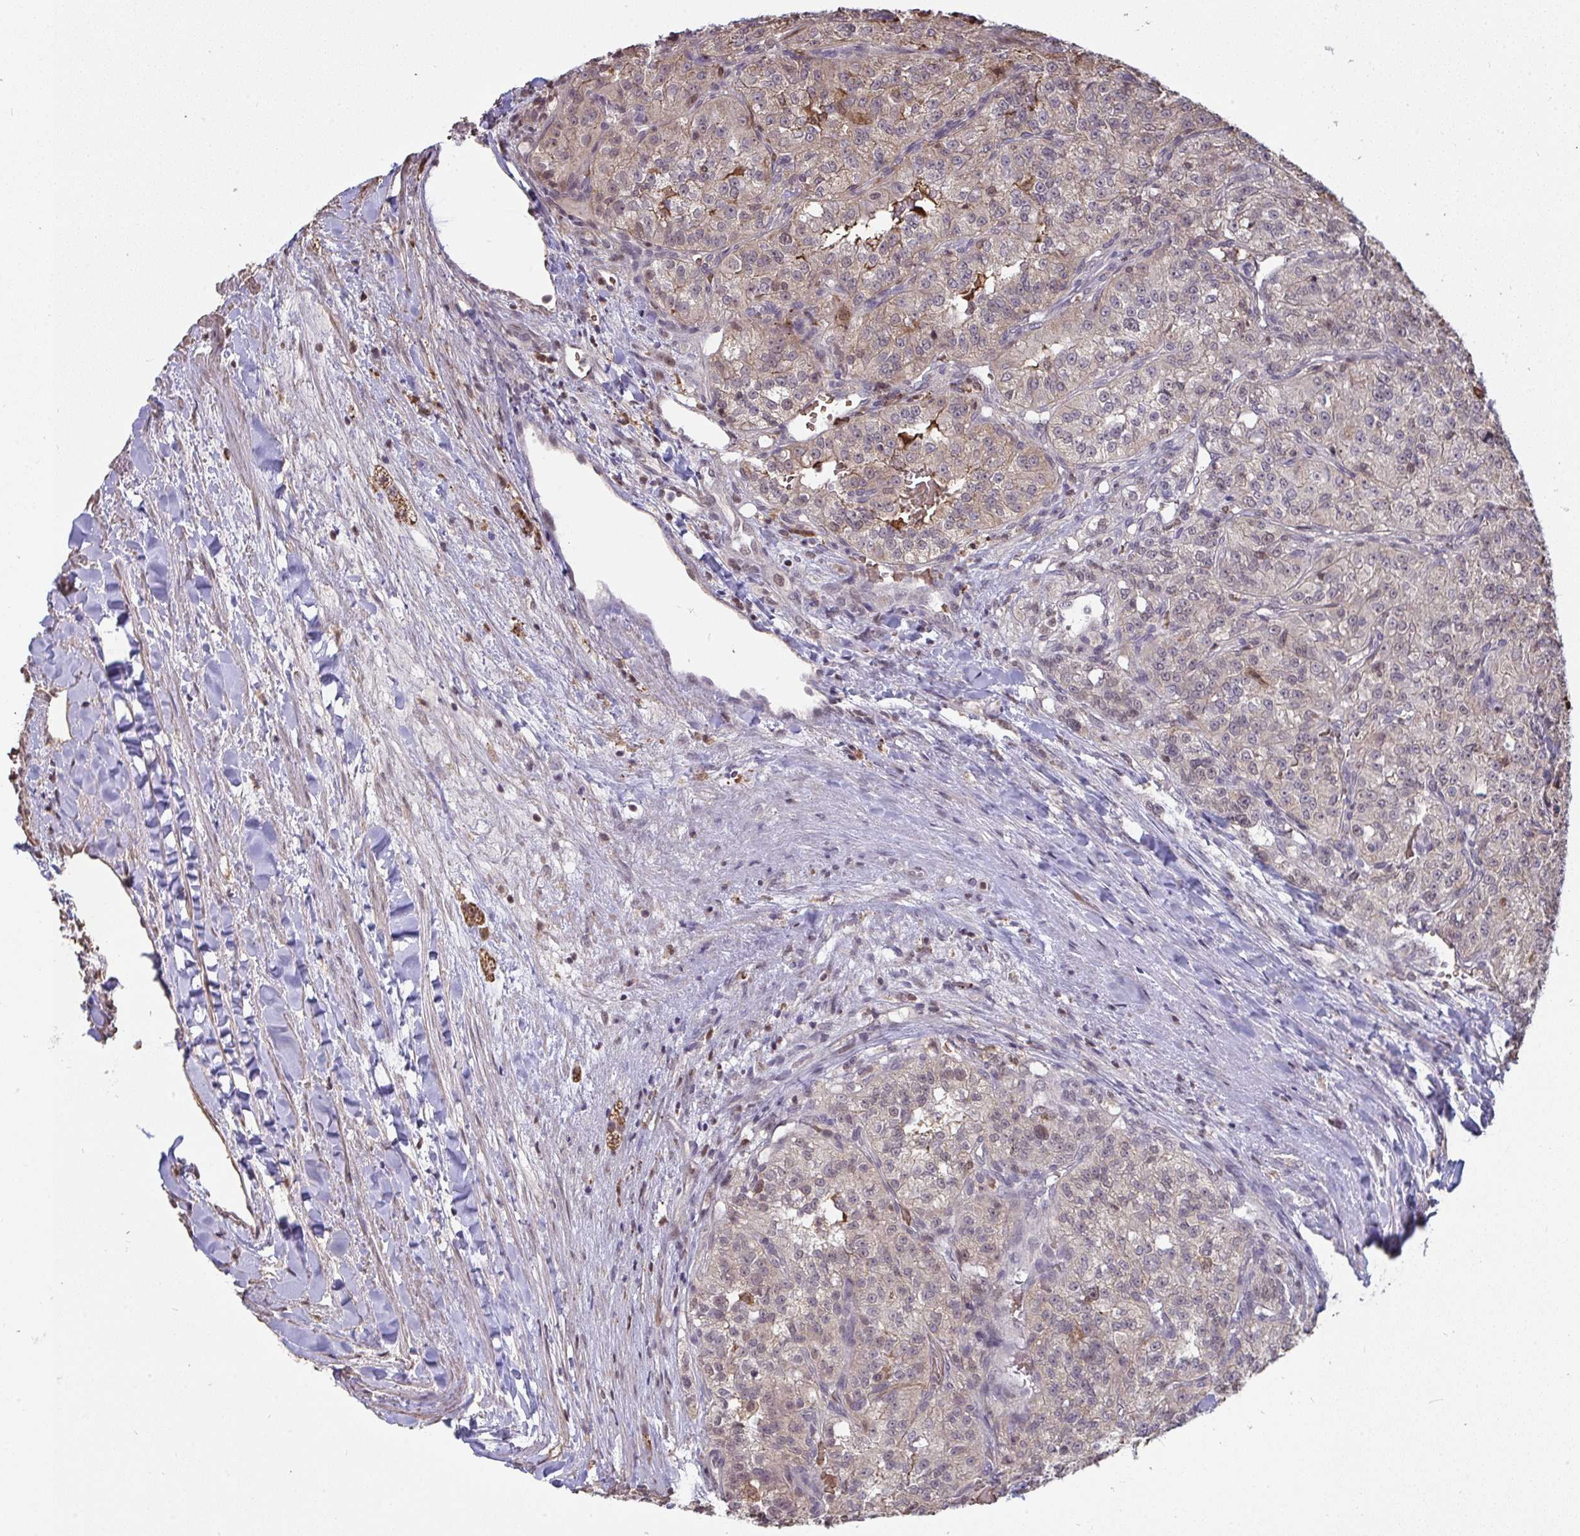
{"staining": {"intensity": "weak", "quantity": ">75%", "location": "cytoplasmic/membranous"}, "tissue": "renal cancer", "cell_type": "Tumor cells", "image_type": "cancer", "snomed": [{"axis": "morphology", "description": "Adenocarcinoma, NOS"}, {"axis": "topography", "description": "Kidney"}], "caption": "Weak cytoplasmic/membranous expression for a protein is seen in about >75% of tumor cells of renal cancer using immunohistochemistry.", "gene": "SAP30", "patient": {"sex": "female", "age": 63}}